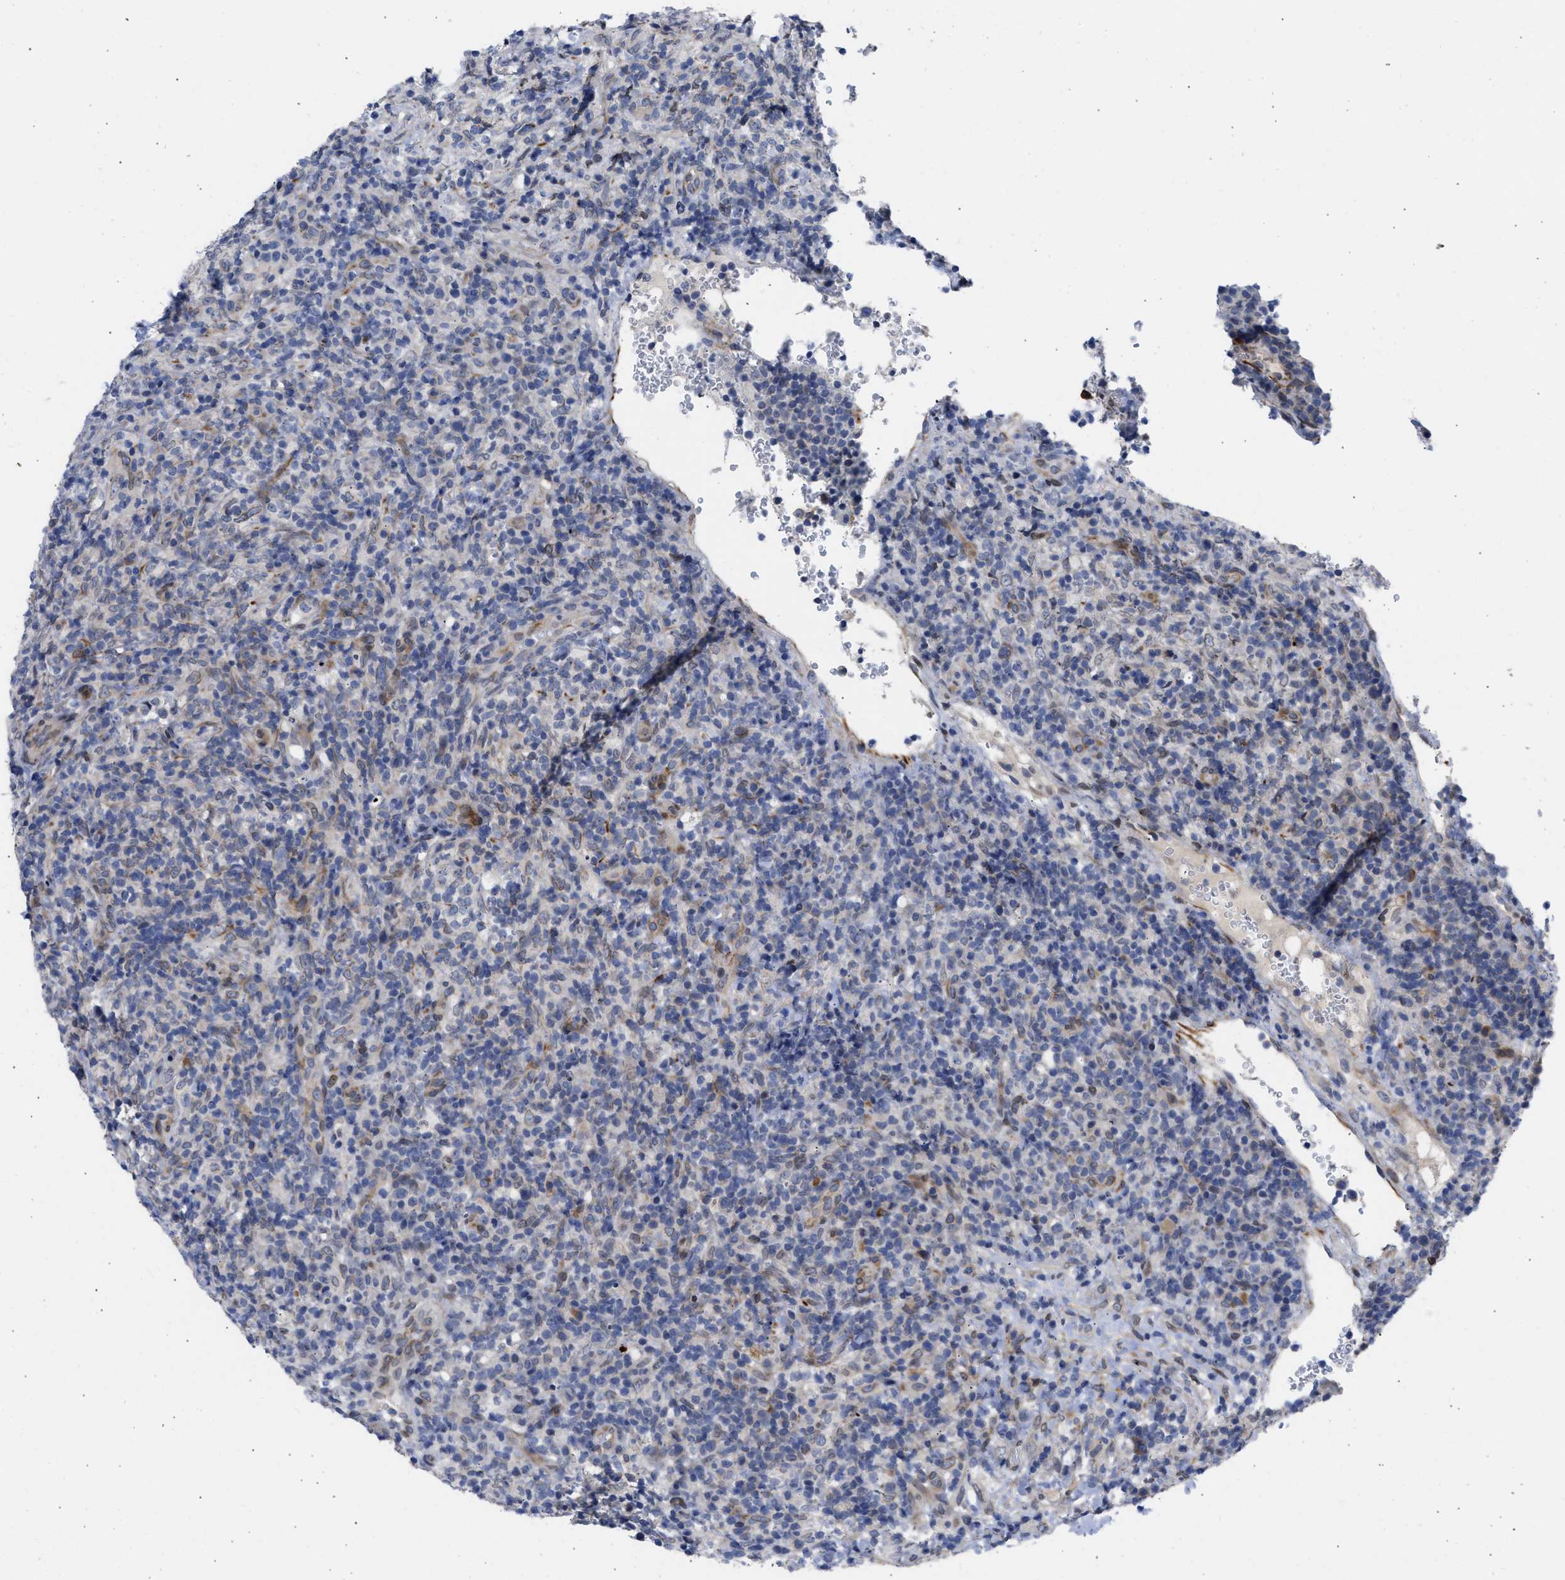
{"staining": {"intensity": "weak", "quantity": "<25%", "location": "cytoplasmic/membranous,nuclear"}, "tissue": "lymphoma", "cell_type": "Tumor cells", "image_type": "cancer", "snomed": [{"axis": "morphology", "description": "Malignant lymphoma, non-Hodgkin's type, High grade"}, {"axis": "topography", "description": "Lymph node"}], "caption": "The immunohistochemistry photomicrograph has no significant expression in tumor cells of lymphoma tissue.", "gene": "NUP35", "patient": {"sex": "female", "age": 76}}